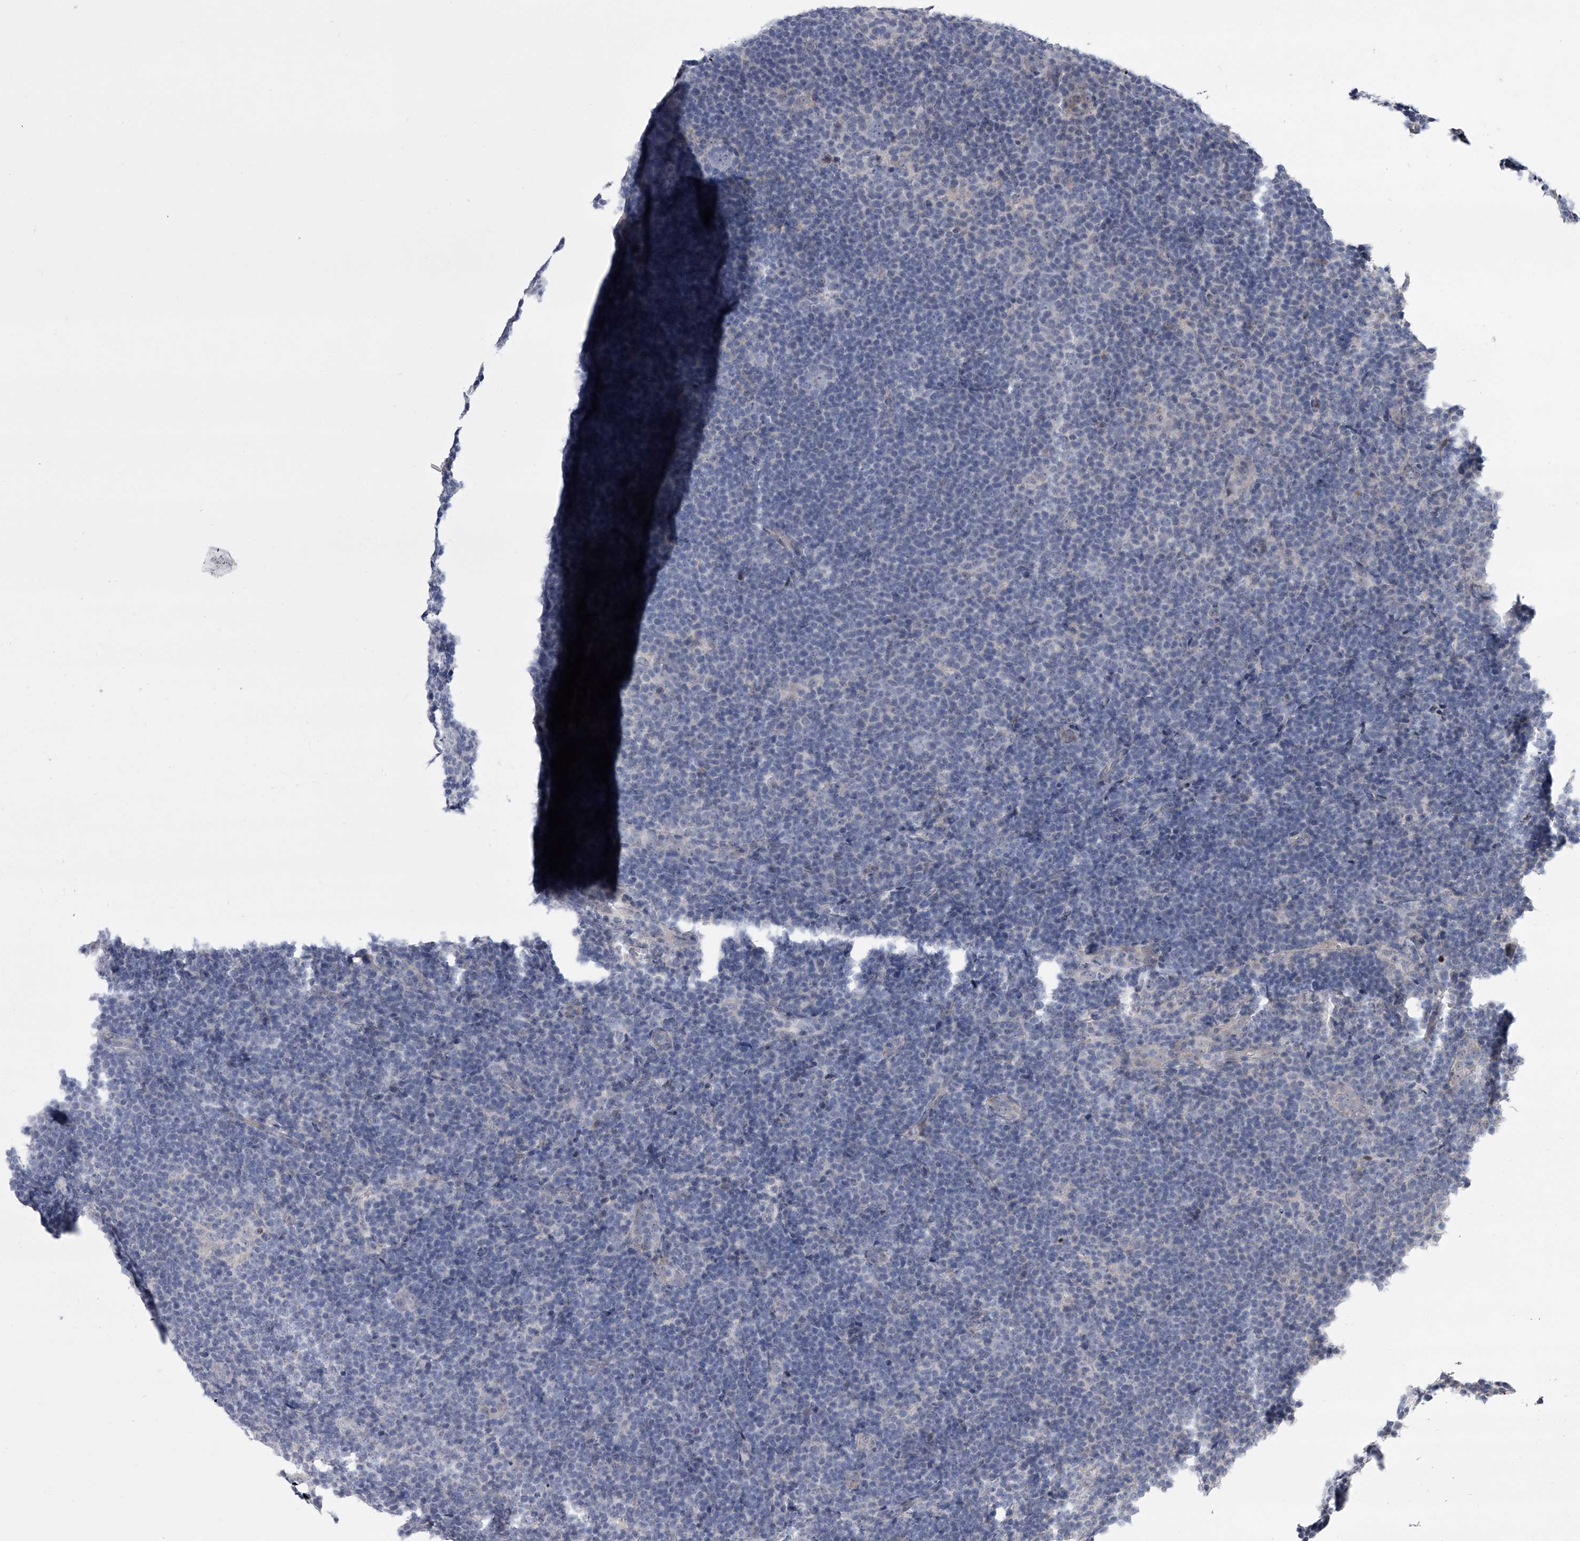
{"staining": {"intensity": "negative", "quantity": "none", "location": "none"}, "tissue": "lymphoma", "cell_type": "Tumor cells", "image_type": "cancer", "snomed": [{"axis": "morphology", "description": "Hodgkin's disease, NOS"}, {"axis": "topography", "description": "Lymph node"}], "caption": "IHC of lymphoma demonstrates no expression in tumor cells.", "gene": "HEATR6", "patient": {"sex": "female", "age": 57}}